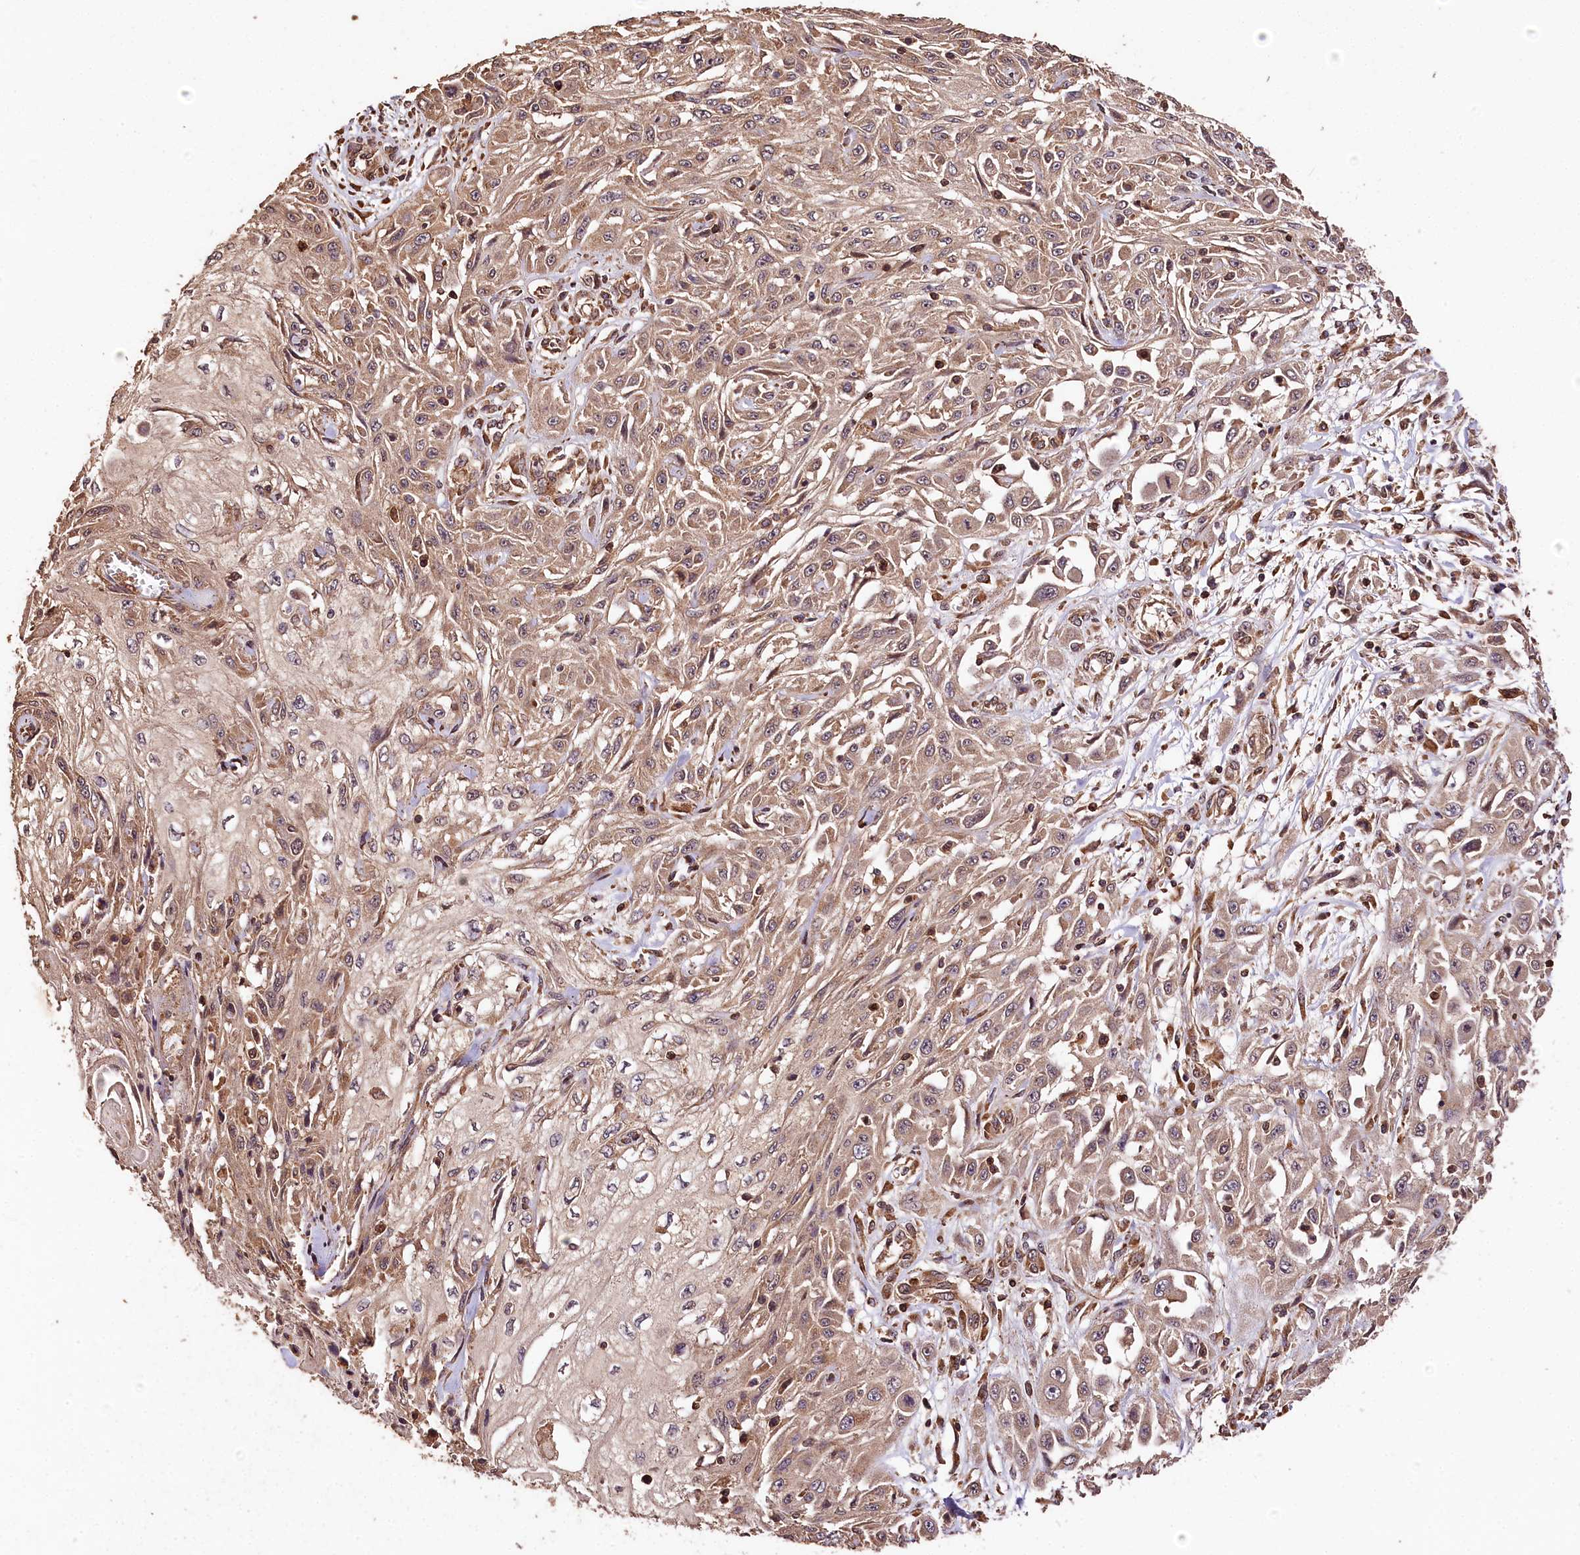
{"staining": {"intensity": "weak", "quantity": "25%-75%", "location": "cytoplasmic/membranous"}, "tissue": "skin cancer", "cell_type": "Tumor cells", "image_type": "cancer", "snomed": [{"axis": "morphology", "description": "Squamous cell carcinoma, NOS"}, {"axis": "morphology", "description": "Squamous cell carcinoma, metastatic, NOS"}, {"axis": "topography", "description": "Skin"}, {"axis": "topography", "description": "Lymph node"}], "caption": "Skin cancer (squamous cell carcinoma) was stained to show a protein in brown. There is low levels of weak cytoplasmic/membranous positivity in about 25%-75% of tumor cells.", "gene": "KPTN", "patient": {"sex": "male", "age": 75}}